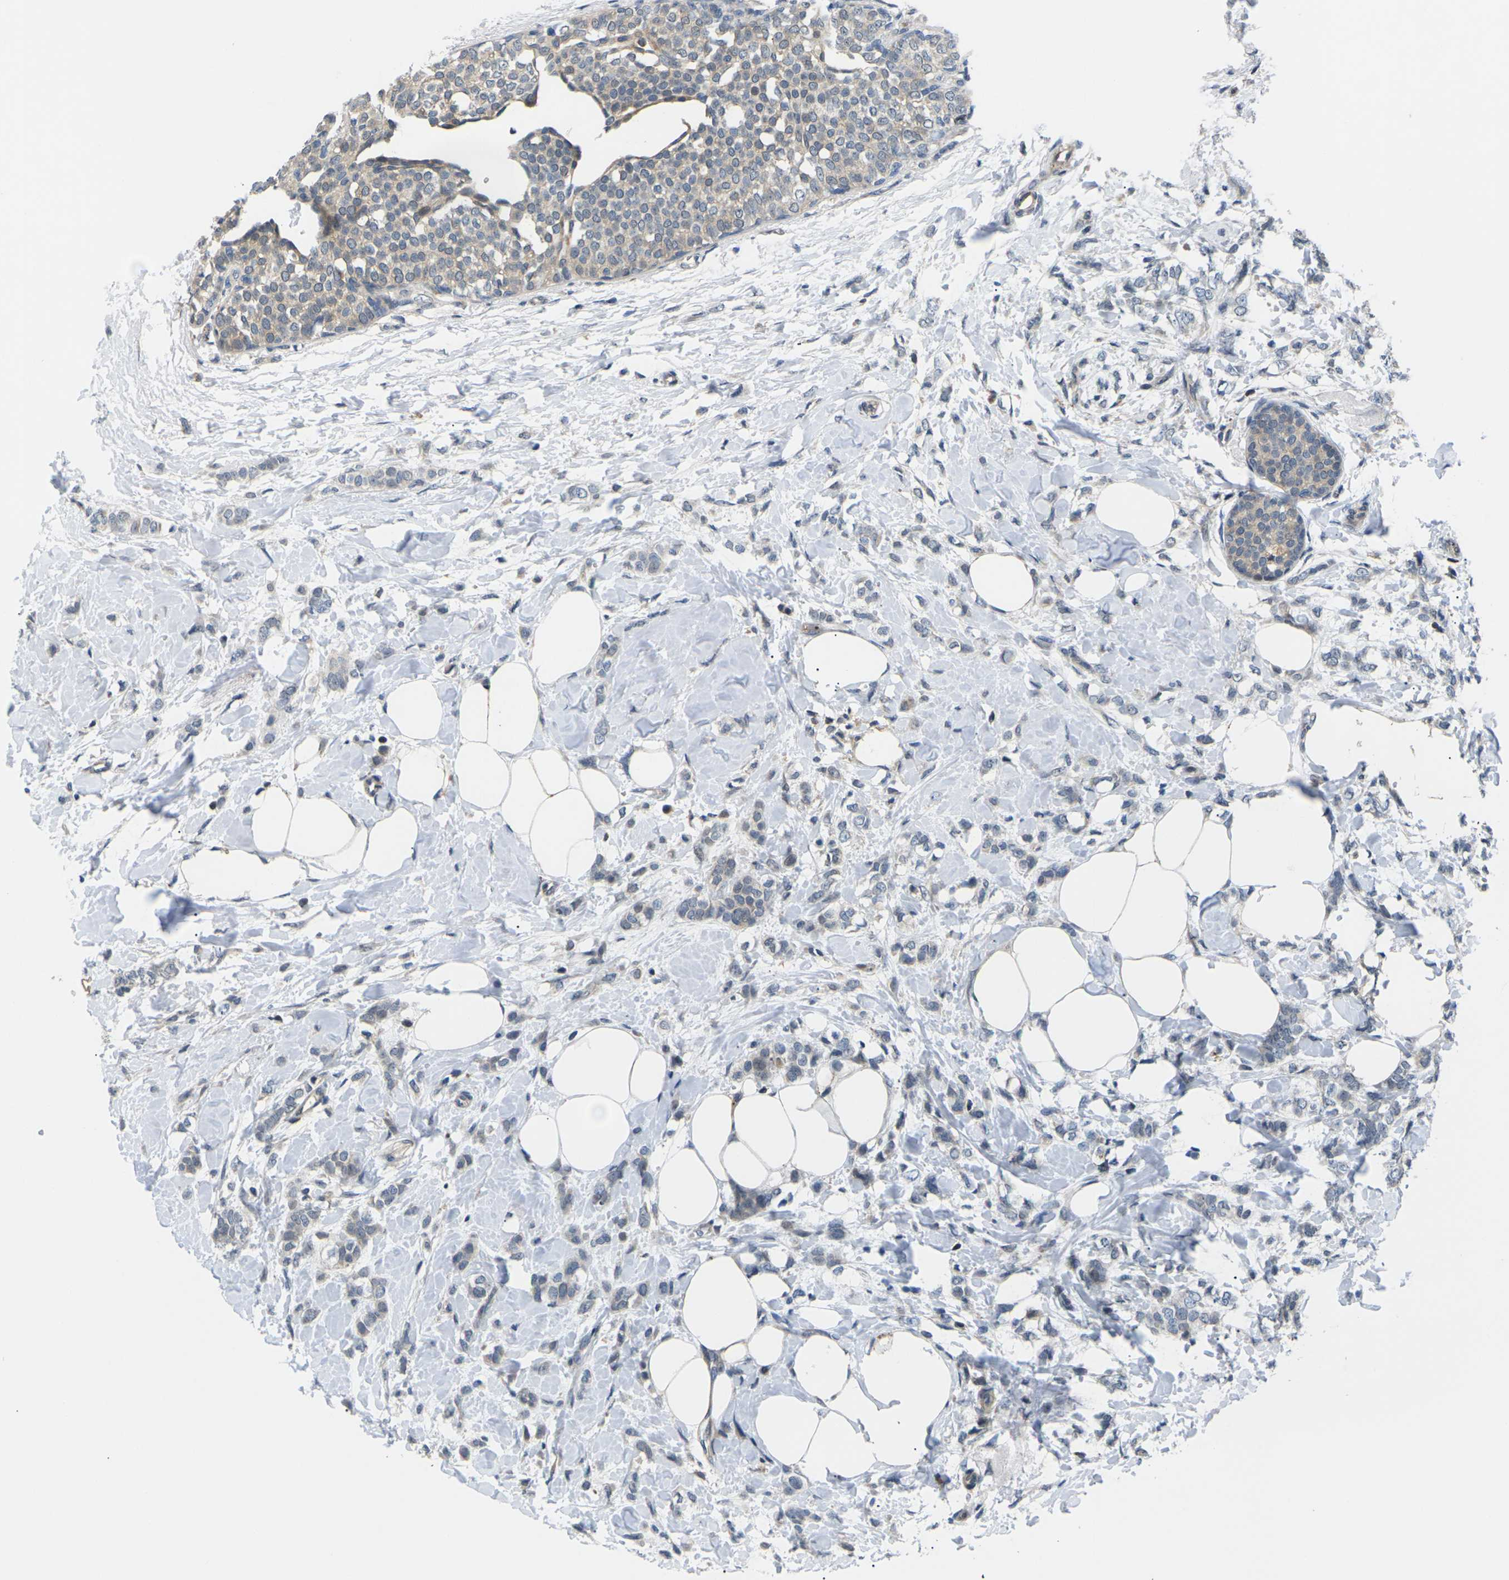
{"staining": {"intensity": "negative", "quantity": "none", "location": "none"}, "tissue": "breast cancer", "cell_type": "Tumor cells", "image_type": "cancer", "snomed": [{"axis": "morphology", "description": "Lobular carcinoma, in situ"}, {"axis": "morphology", "description": "Lobular carcinoma"}, {"axis": "topography", "description": "Breast"}], "caption": "Immunohistochemistry of human breast cancer (lobular carcinoma) displays no staining in tumor cells.", "gene": "RPS6KA3", "patient": {"sex": "female", "age": 41}}